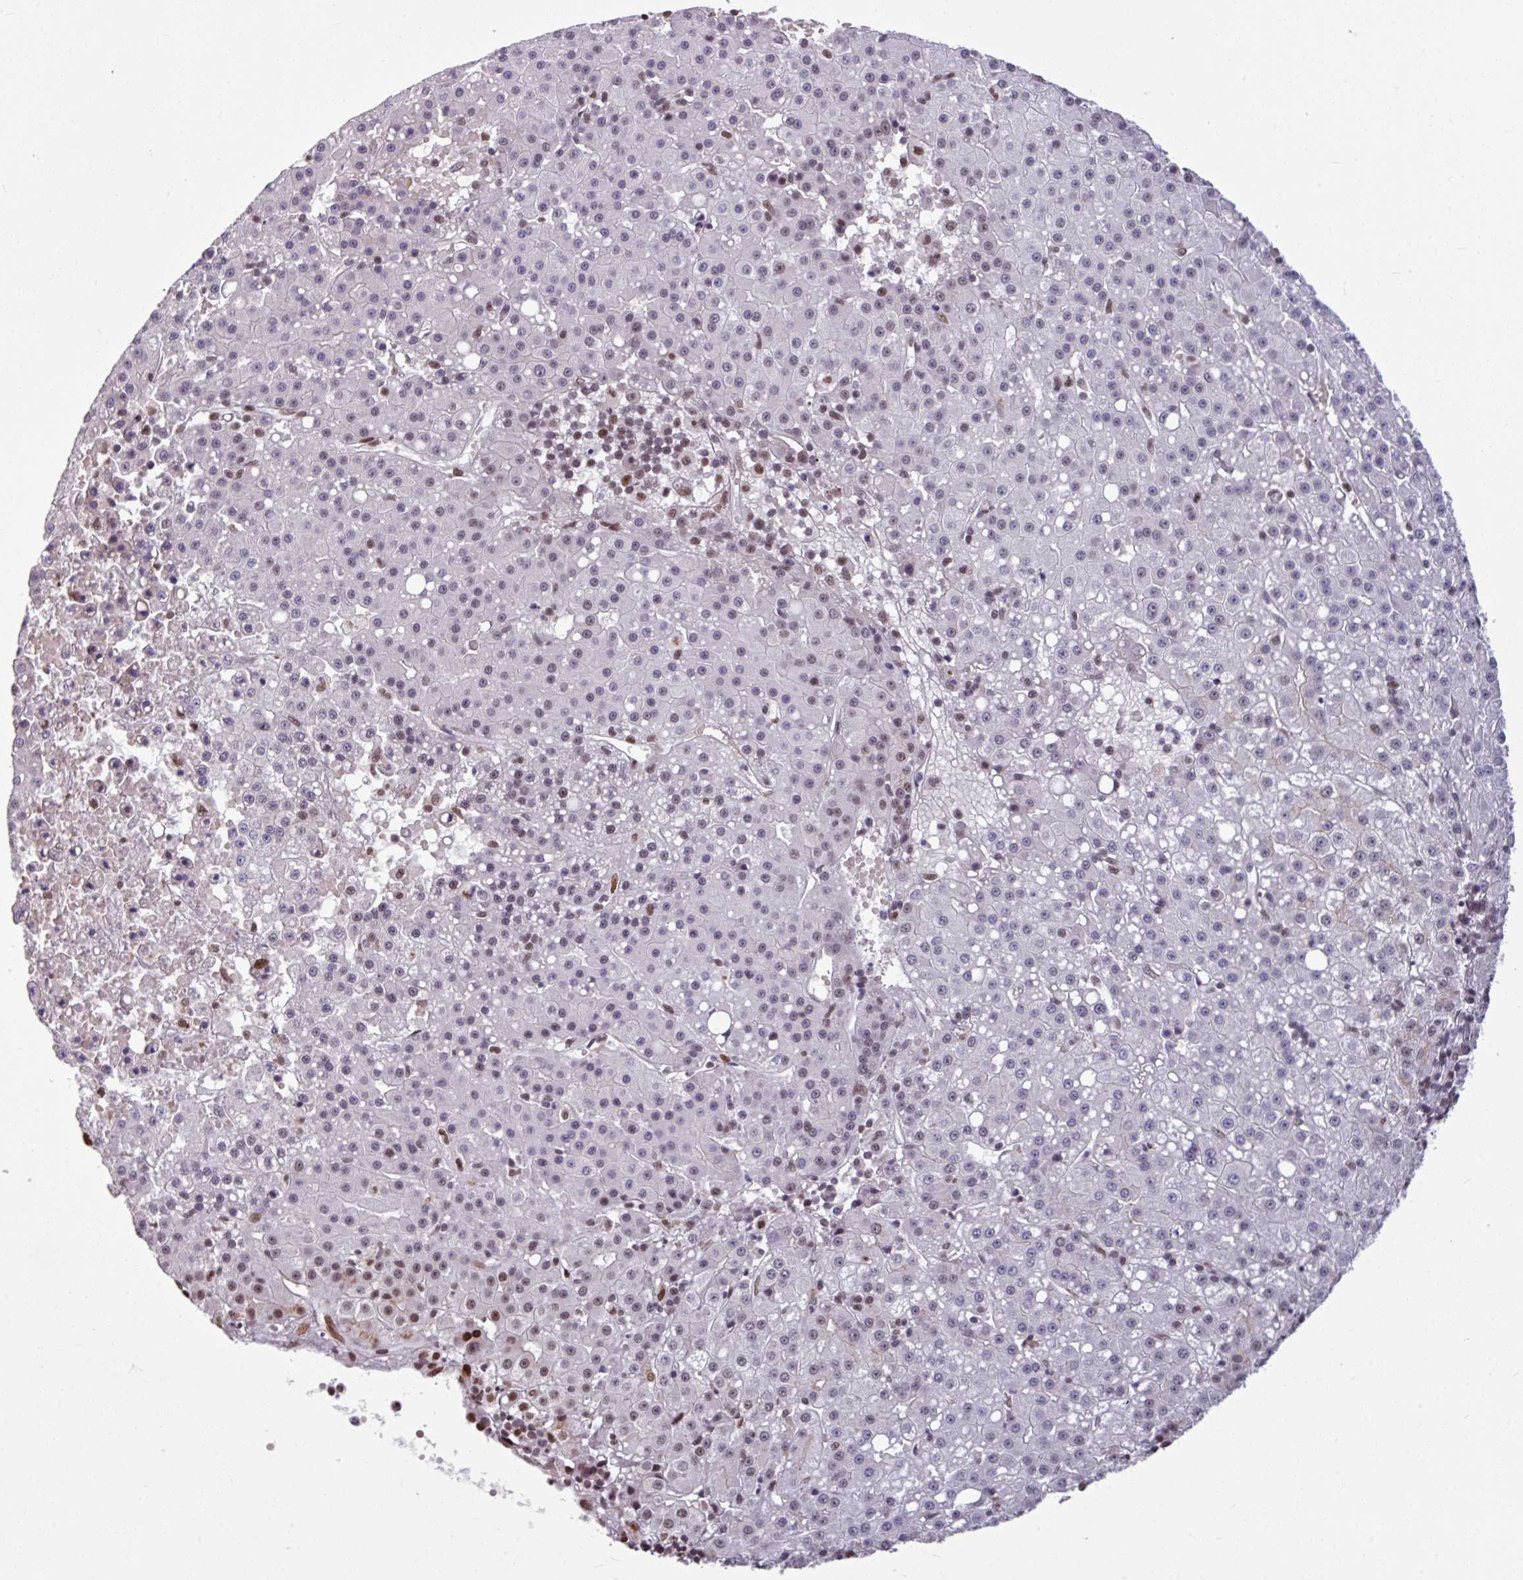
{"staining": {"intensity": "weak", "quantity": "<25%", "location": "nuclear"}, "tissue": "liver cancer", "cell_type": "Tumor cells", "image_type": "cancer", "snomed": [{"axis": "morphology", "description": "Carcinoma, Hepatocellular, NOS"}, {"axis": "topography", "description": "Liver"}], "caption": "There is no significant positivity in tumor cells of liver cancer. The staining was performed using DAB to visualize the protein expression in brown, while the nuclei were stained in blue with hematoxylin (Magnification: 20x).", "gene": "TDG", "patient": {"sex": "male", "age": 76}}